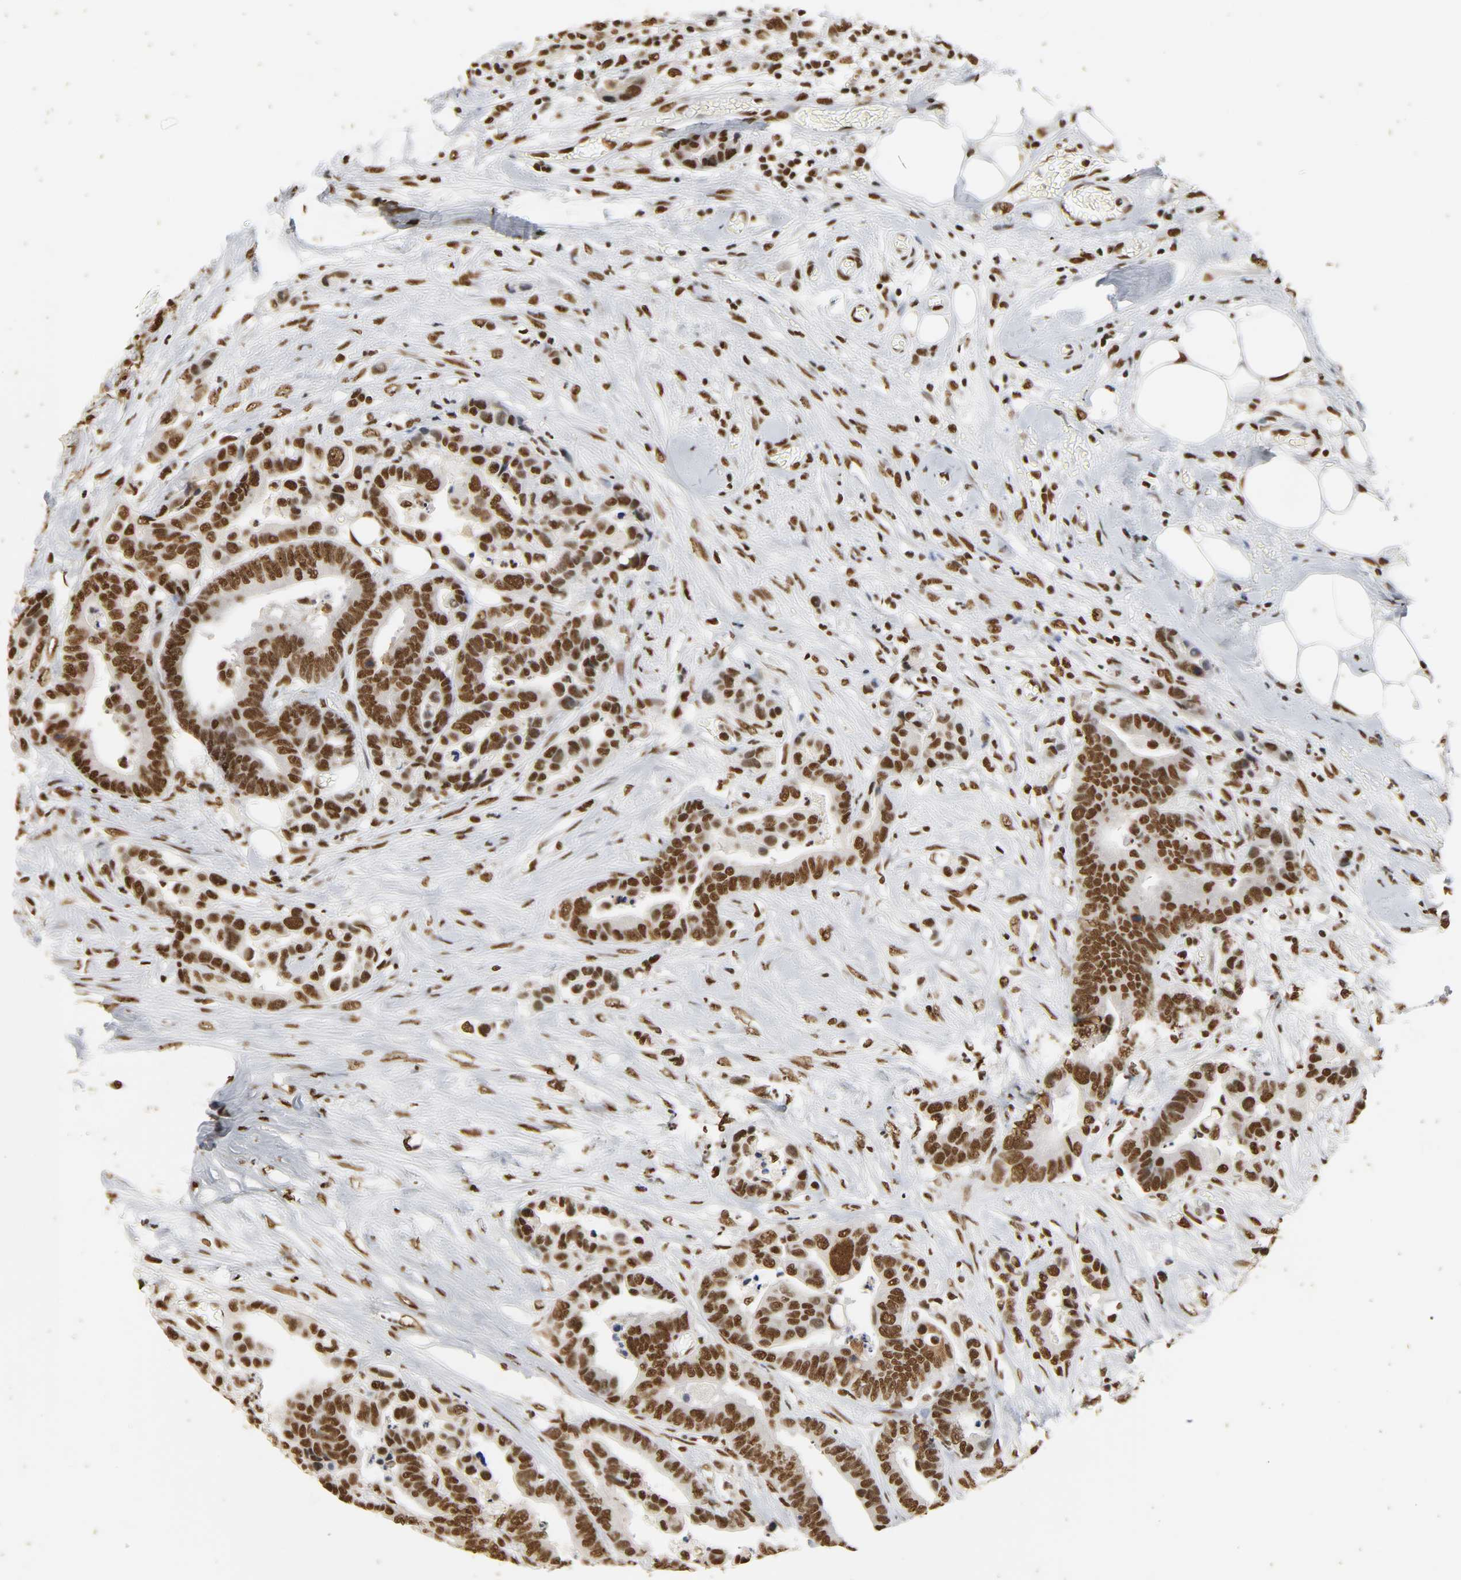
{"staining": {"intensity": "strong", "quantity": ">75%", "location": "nuclear"}, "tissue": "colorectal cancer", "cell_type": "Tumor cells", "image_type": "cancer", "snomed": [{"axis": "morphology", "description": "Adenocarcinoma, NOS"}, {"axis": "topography", "description": "Colon"}], "caption": "DAB (3,3'-diaminobenzidine) immunohistochemical staining of human colorectal cancer (adenocarcinoma) reveals strong nuclear protein staining in about >75% of tumor cells.", "gene": "HNRNPC", "patient": {"sex": "male", "age": 82}}